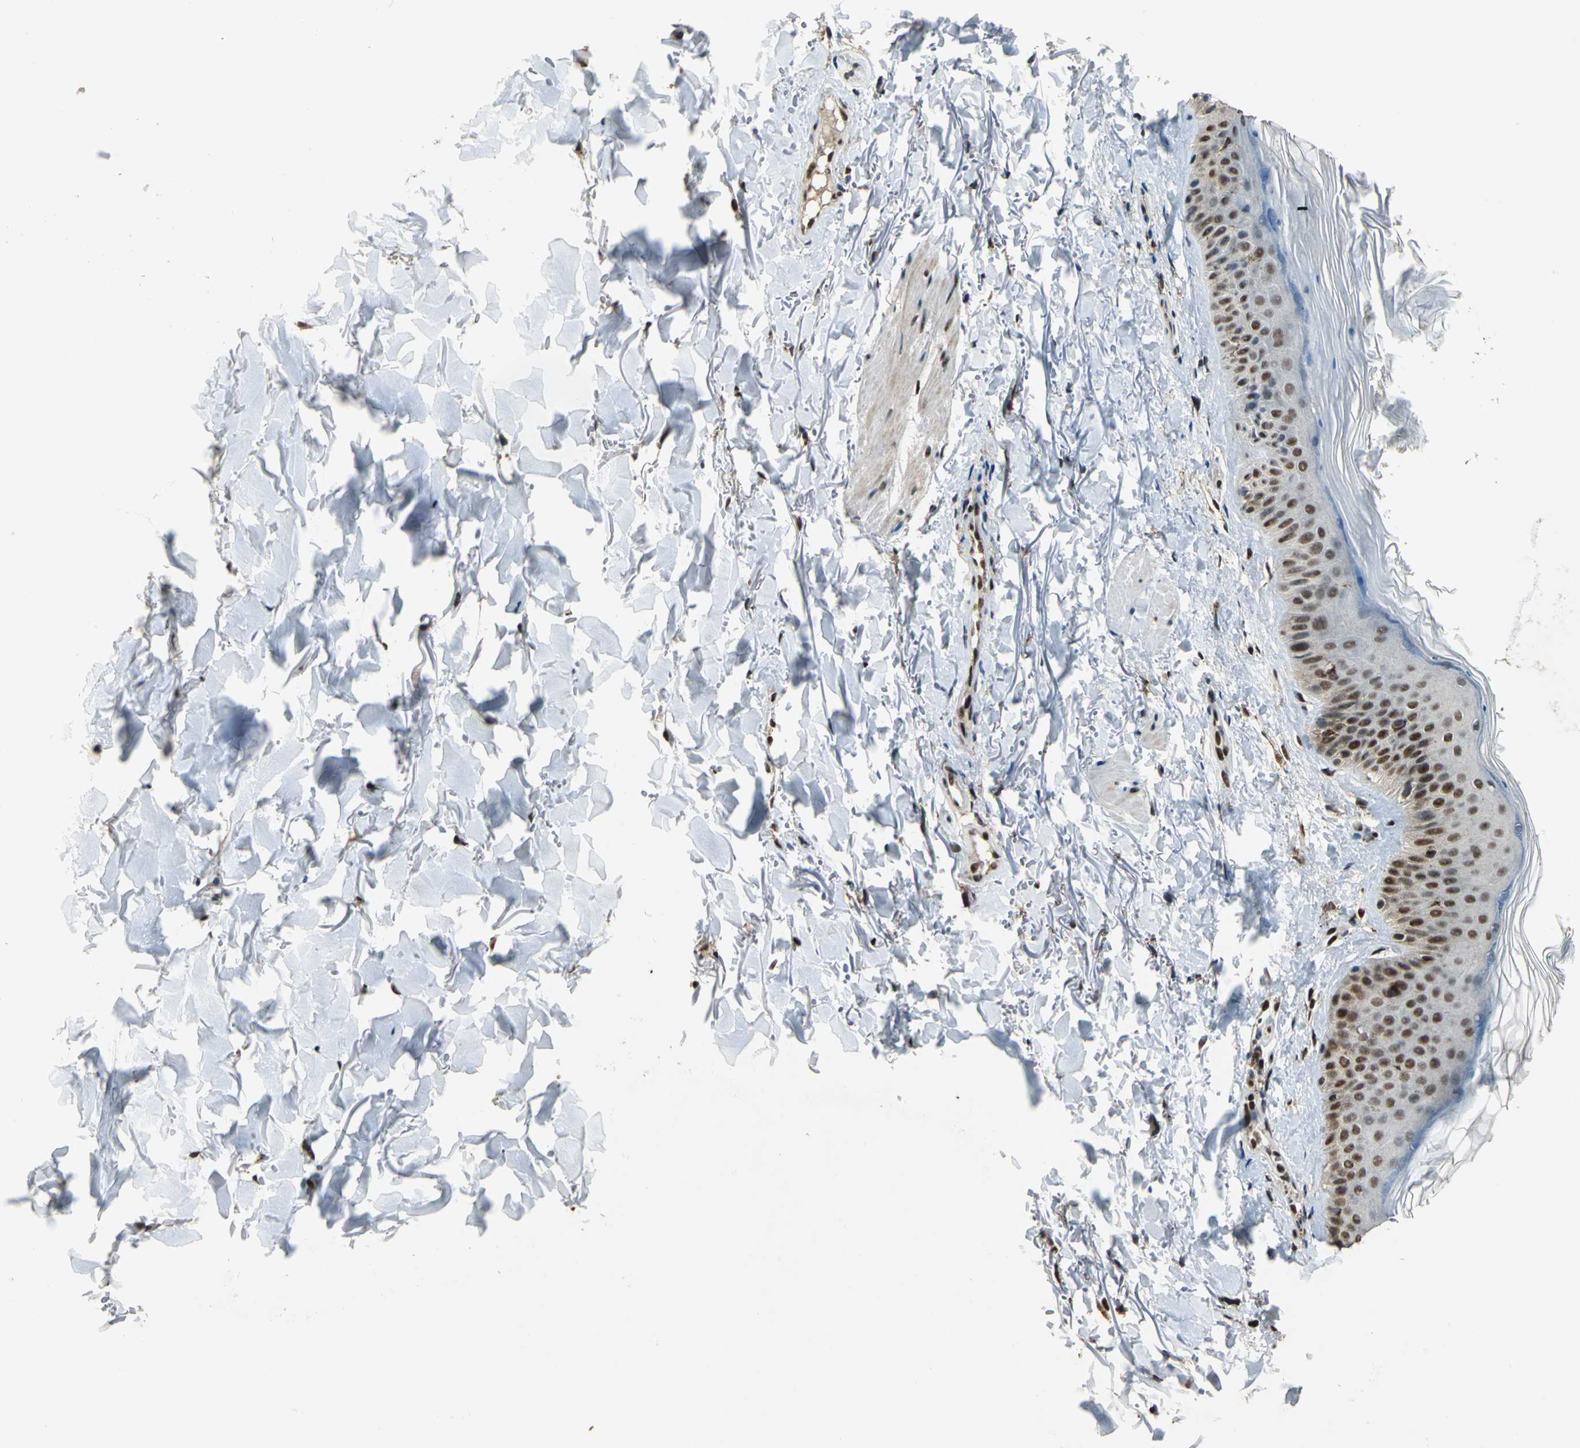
{"staining": {"intensity": "strong", "quantity": ">75%", "location": "nuclear"}, "tissue": "skin", "cell_type": "Fibroblasts", "image_type": "normal", "snomed": [{"axis": "morphology", "description": "Normal tissue, NOS"}, {"axis": "topography", "description": "Skin"}], "caption": "Skin was stained to show a protein in brown. There is high levels of strong nuclear staining in approximately >75% of fibroblasts. (DAB (3,3'-diaminobenzidine) = brown stain, brightfield microscopy at high magnification).", "gene": "ELF2", "patient": {"sex": "male", "age": 71}}